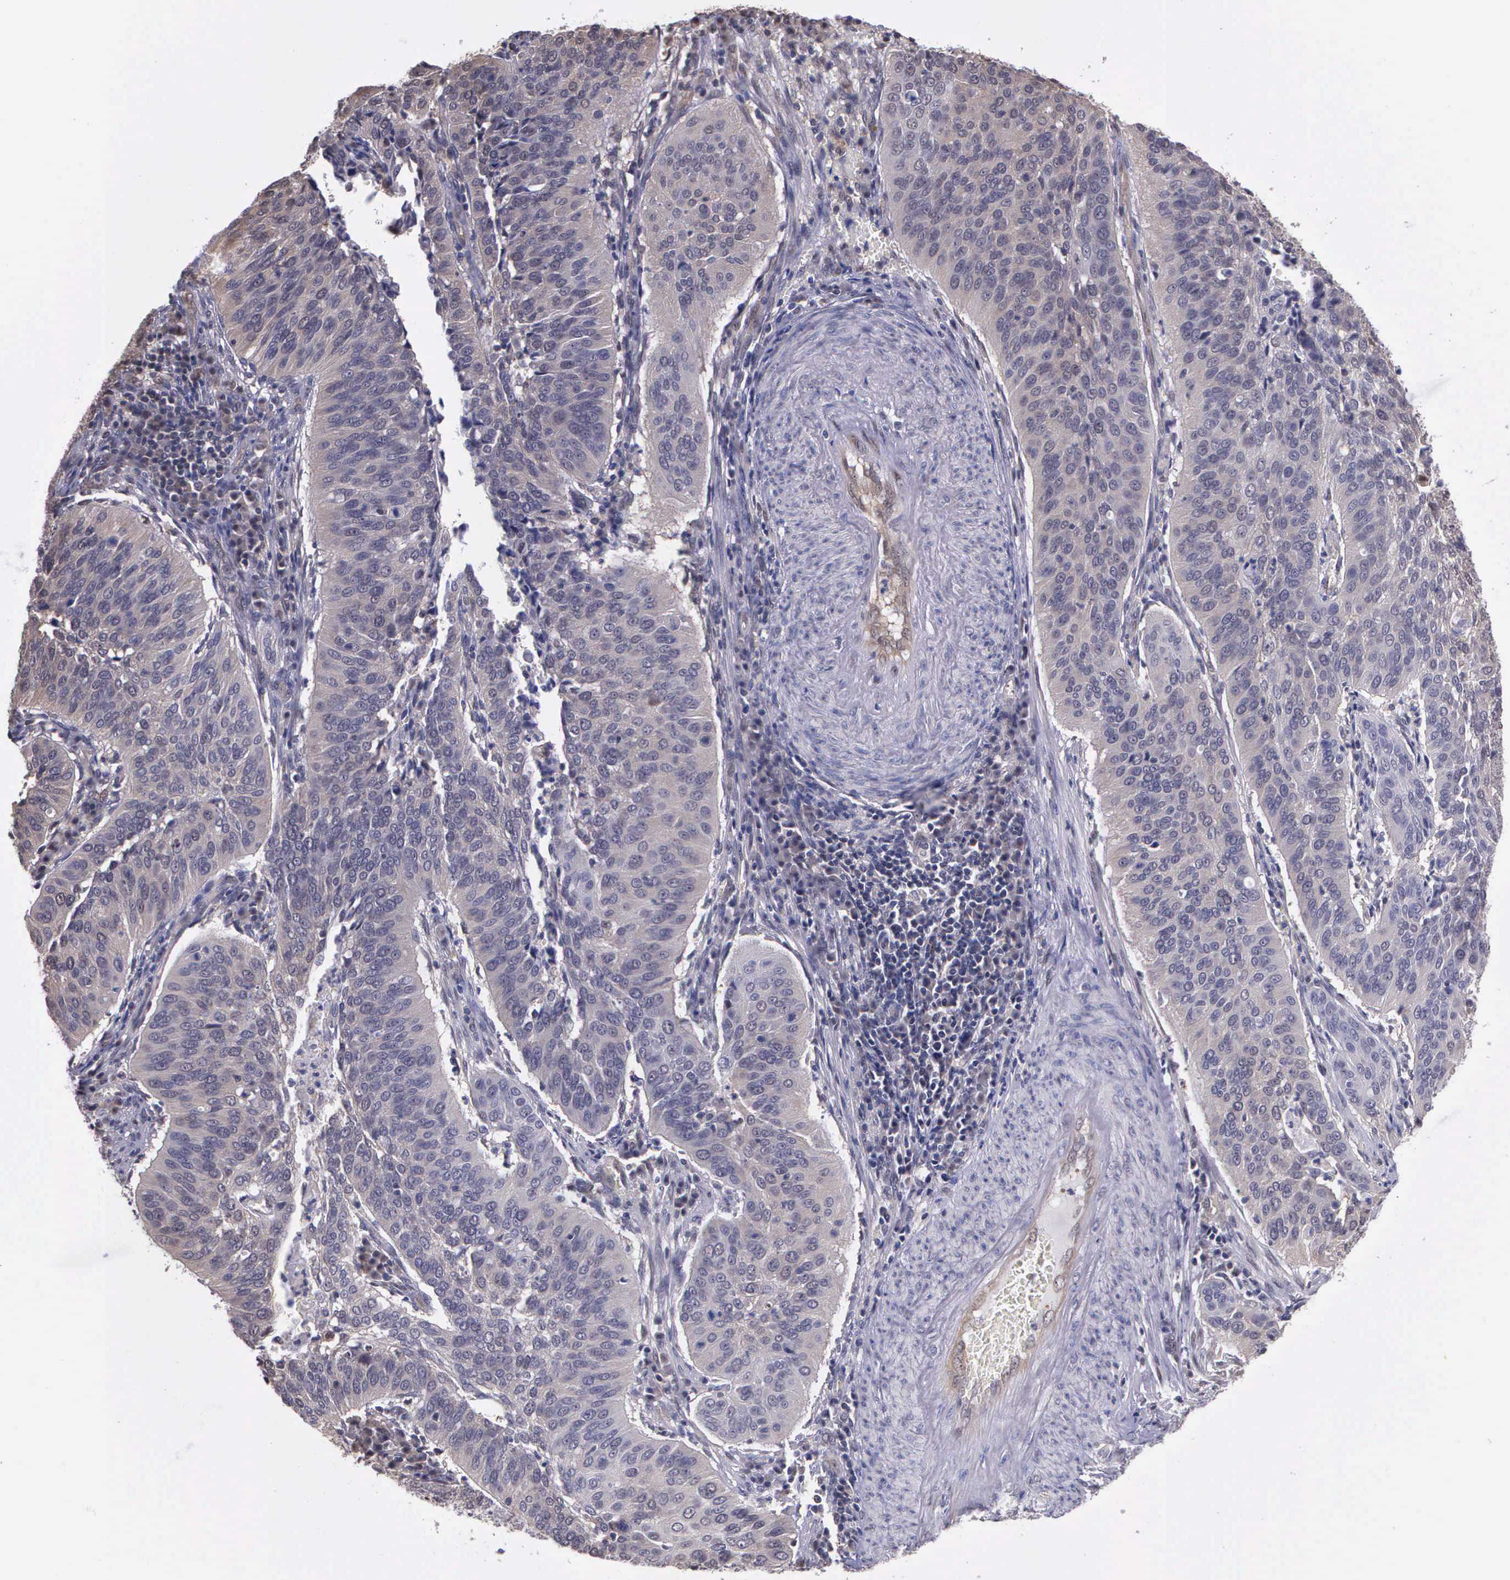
{"staining": {"intensity": "weak", "quantity": "25%-75%", "location": "cytoplasmic/membranous"}, "tissue": "cervical cancer", "cell_type": "Tumor cells", "image_type": "cancer", "snomed": [{"axis": "morphology", "description": "Squamous cell carcinoma, NOS"}, {"axis": "topography", "description": "Cervix"}], "caption": "This is an image of immunohistochemistry staining of cervical squamous cell carcinoma, which shows weak staining in the cytoplasmic/membranous of tumor cells.", "gene": "PSMC1", "patient": {"sex": "female", "age": 39}}